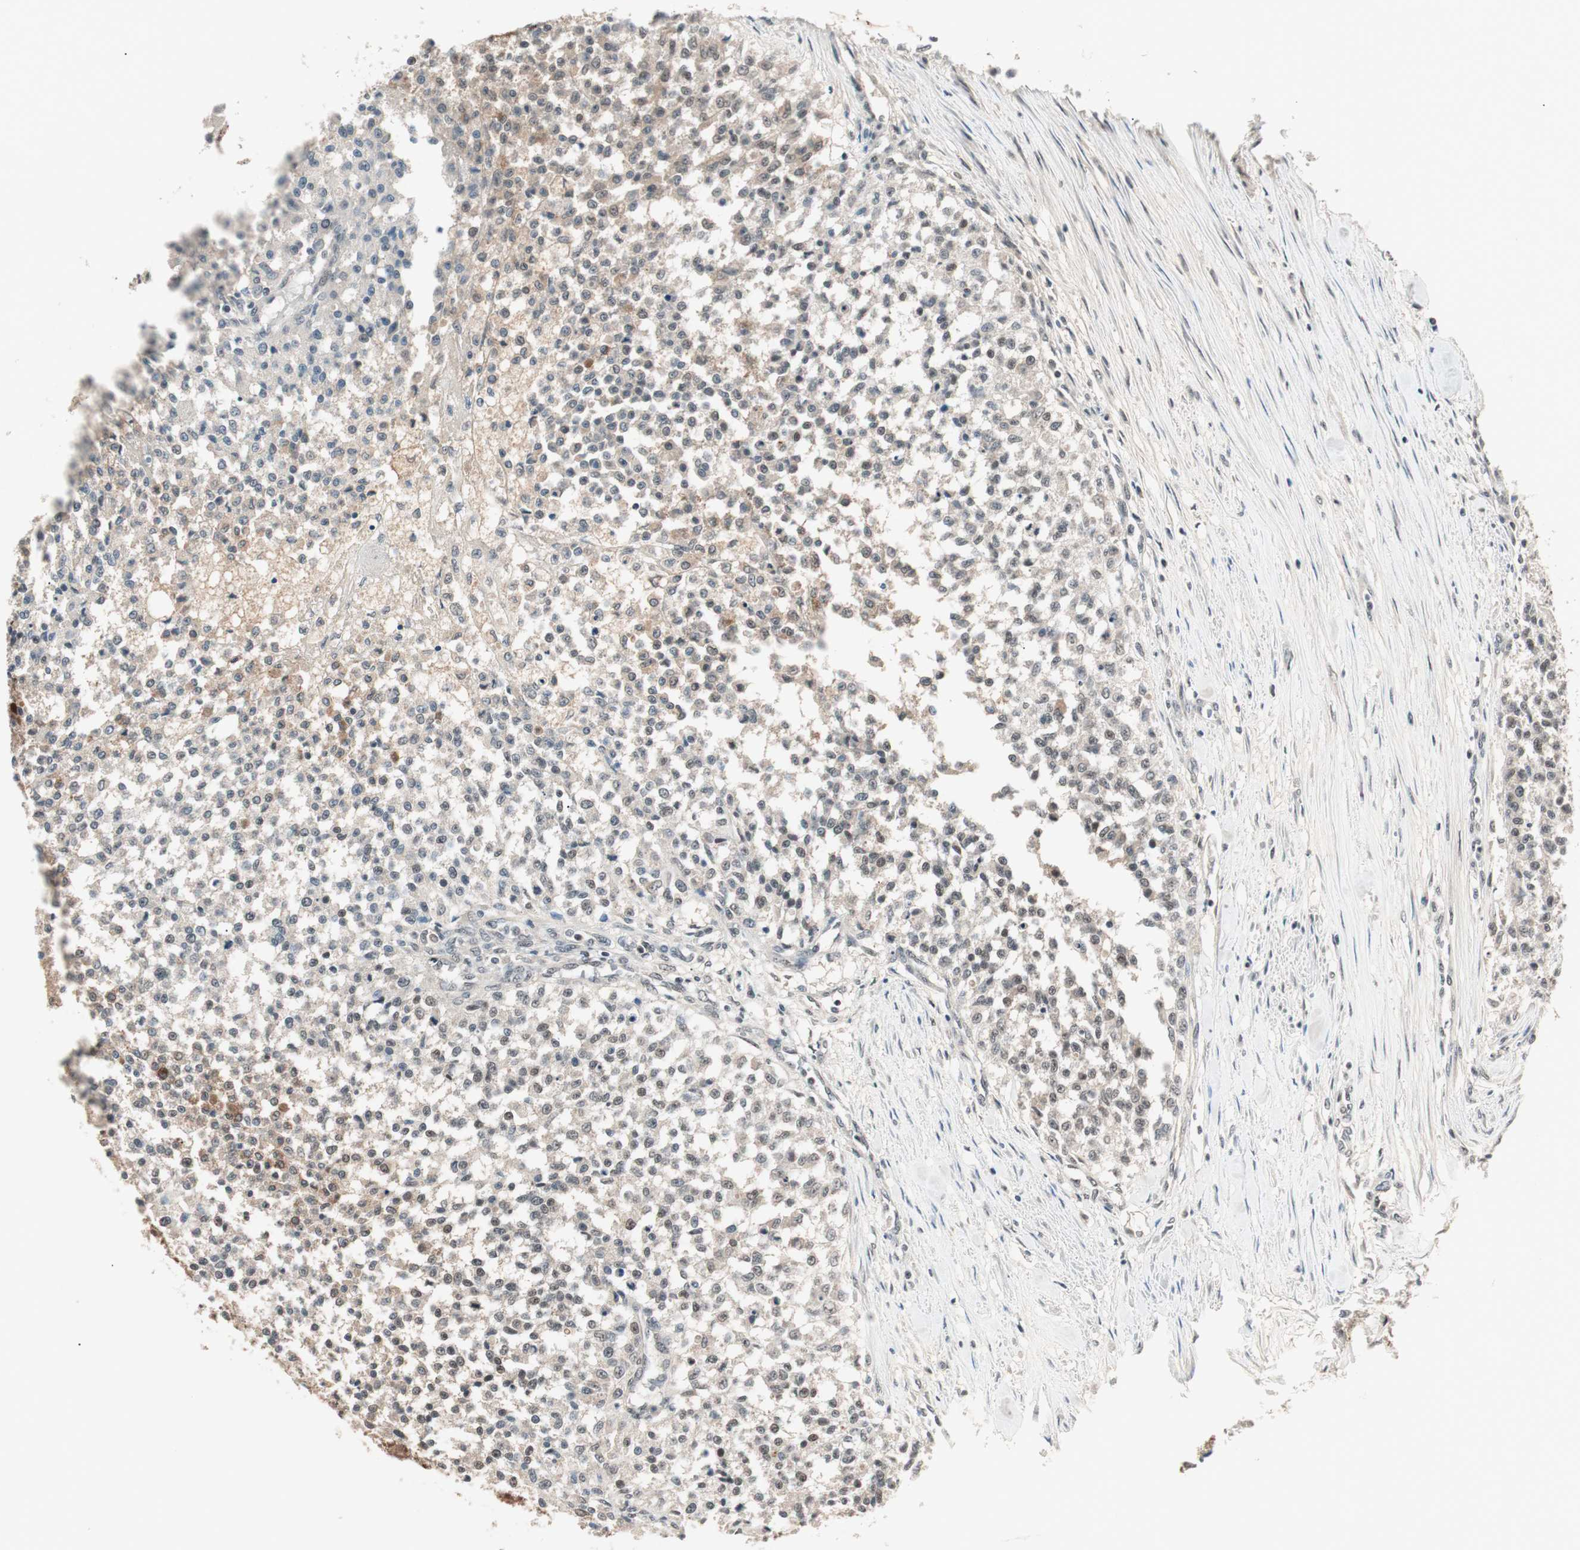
{"staining": {"intensity": "weak", "quantity": "<25%", "location": "cytoplasmic/membranous"}, "tissue": "testis cancer", "cell_type": "Tumor cells", "image_type": "cancer", "snomed": [{"axis": "morphology", "description": "Seminoma, NOS"}, {"axis": "topography", "description": "Testis"}], "caption": "Immunohistochemical staining of seminoma (testis) exhibits no significant expression in tumor cells.", "gene": "NFRKB", "patient": {"sex": "male", "age": 59}}